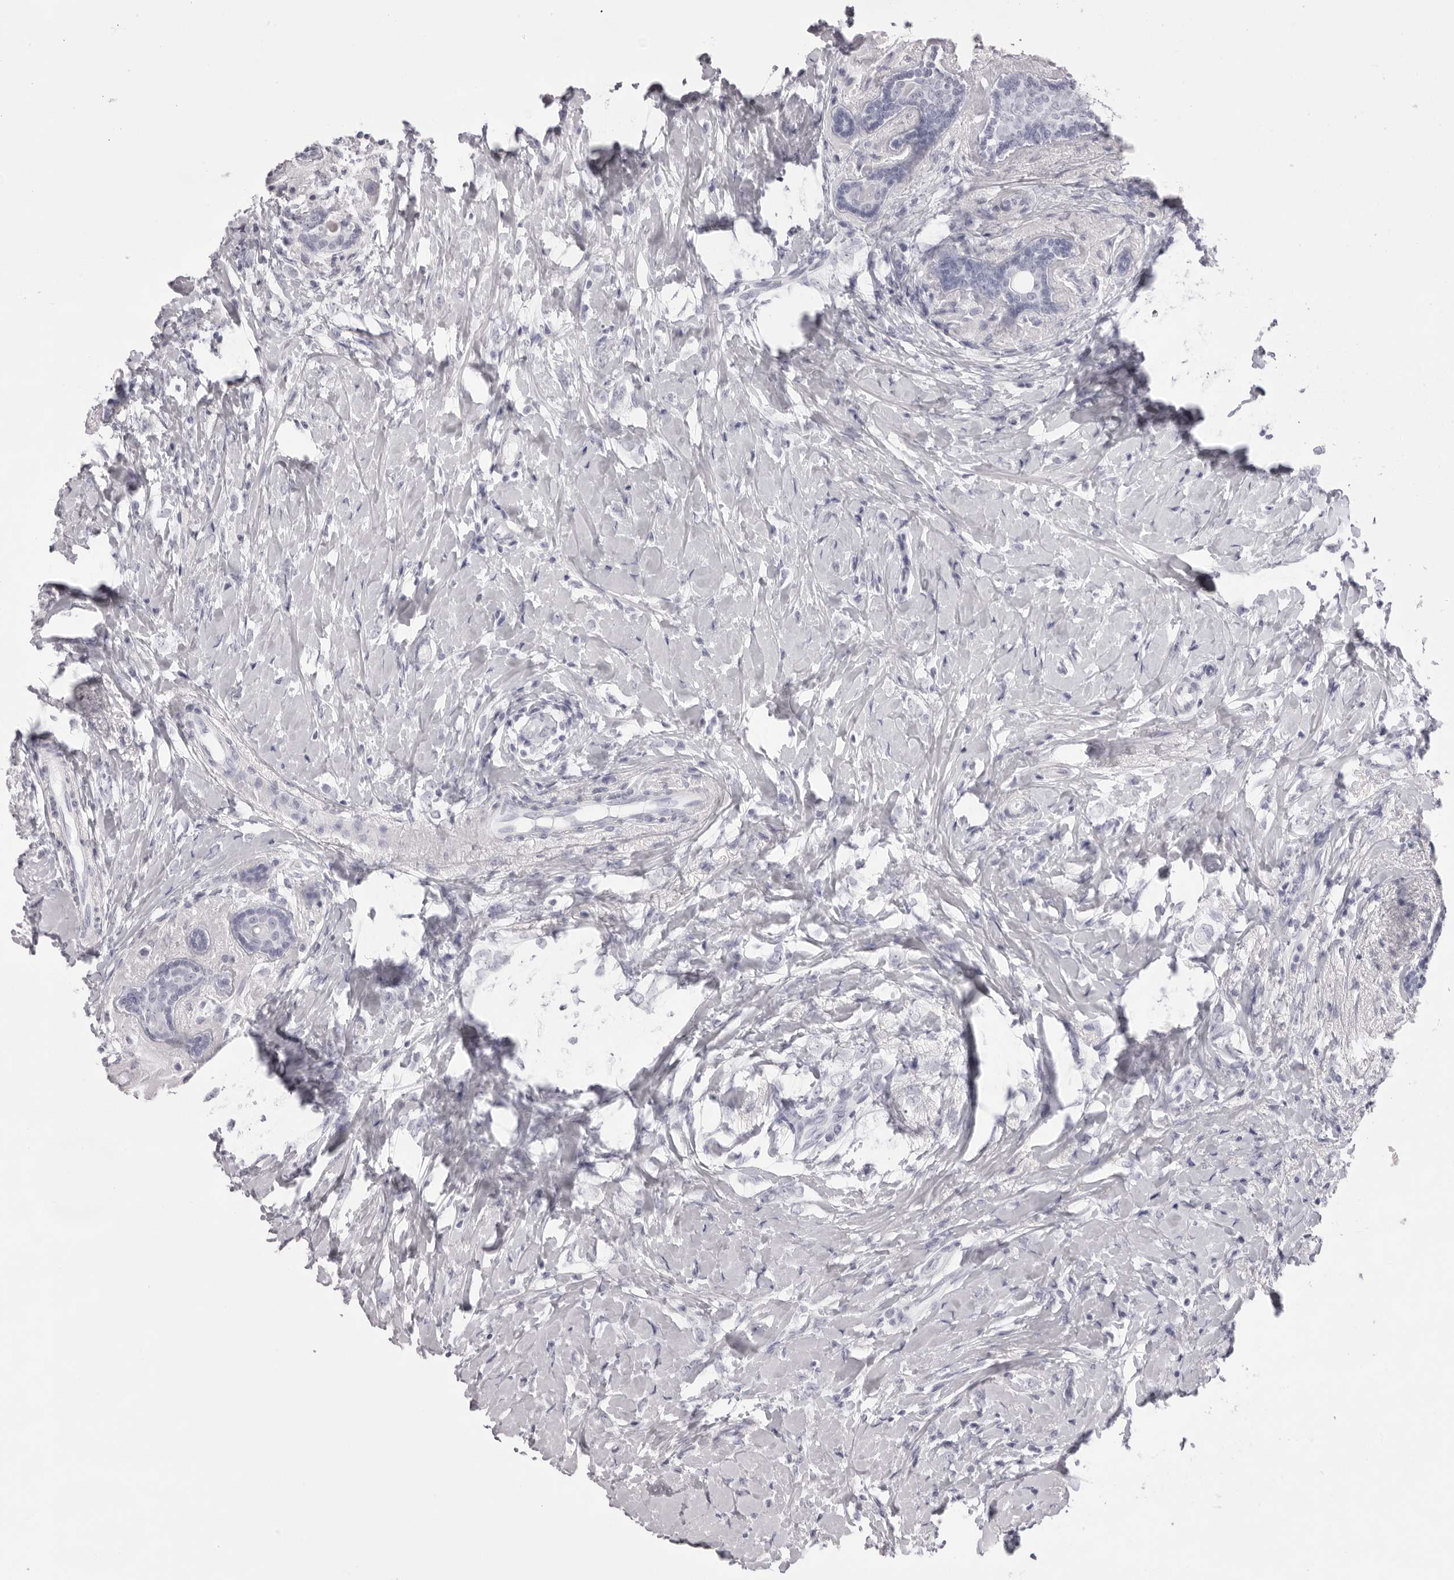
{"staining": {"intensity": "negative", "quantity": "none", "location": "none"}, "tissue": "breast cancer", "cell_type": "Tumor cells", "image_type": "cancer", "snomed": [{"axis": "morphology", "description": "Normal tissue, NOS"}, {"axis": "morphology", "description": "Lobular carcinoma"}, {"axis": "topography", "description": "Breast"}], "caption": "IHC image of neoplastic tissue: breast cancer stained with DAB (3,3'-diaminobenzidine) exhibits no significant protein expression in tumor cells. (DAB (3,3'-diaminobenzidine) IHC, high magnification).", "gene": "SPTA1", "patient": {"sex": "female", "age": 47}}